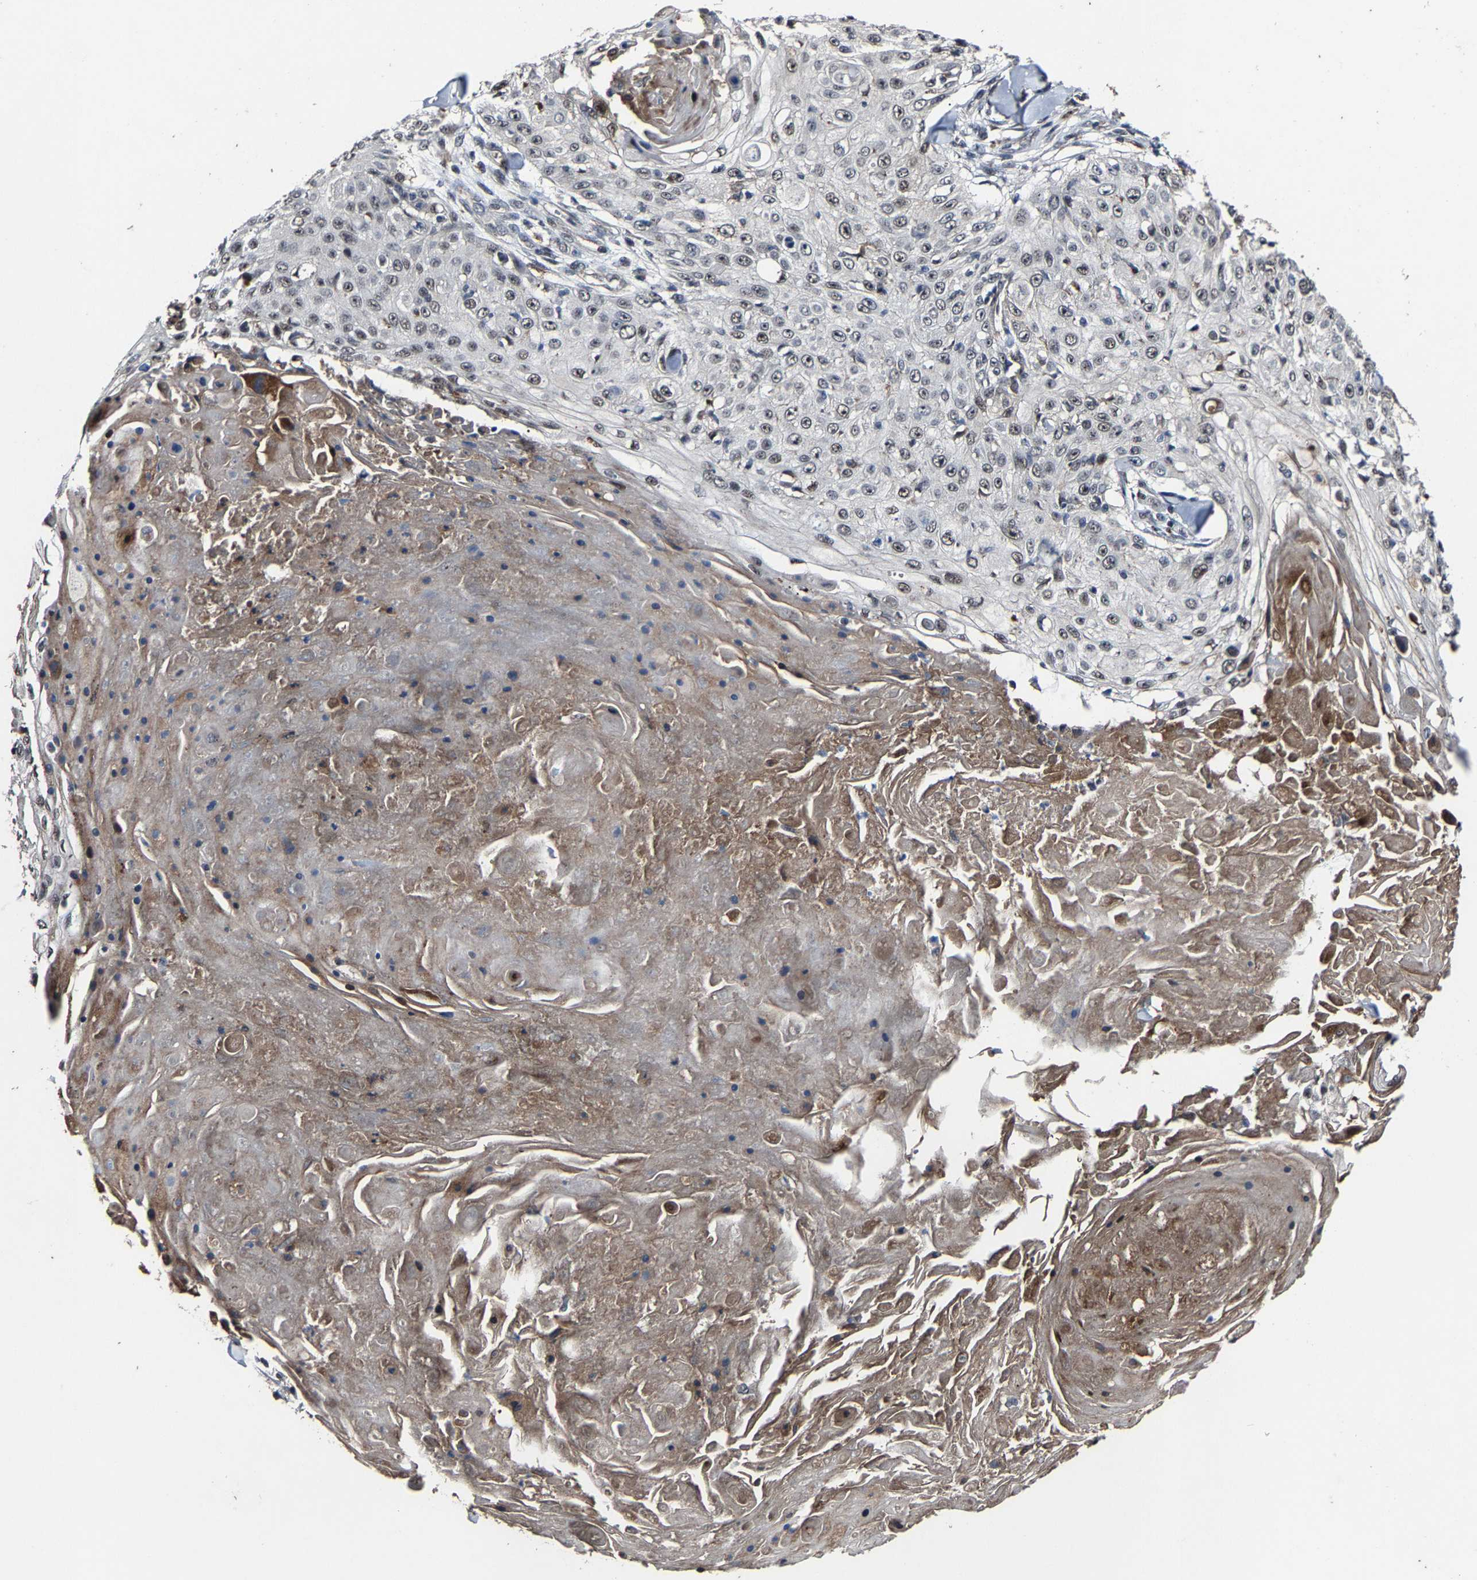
{"staining": {"intensity": "weak", "quantity": "25%-75%", "location": "nuclear"}, "tissue": "skin cancer", "cell_type": "Tumor cells", "image_type": "cancer", "snomed": [{"axis": "morphology", "description": "Squamous cell carcinoma, NOS"}, {"axis": "topography", "description": "Skin"}], "caption": "Human skin cancer (squamous cell carcinoma) stained for a protein (brown) demonstrates weak nuclear positive staining in approximately 25%-75% of tumor cells.", "gene": "LSM8", "patient": {"sex": "male", "age": 86}}